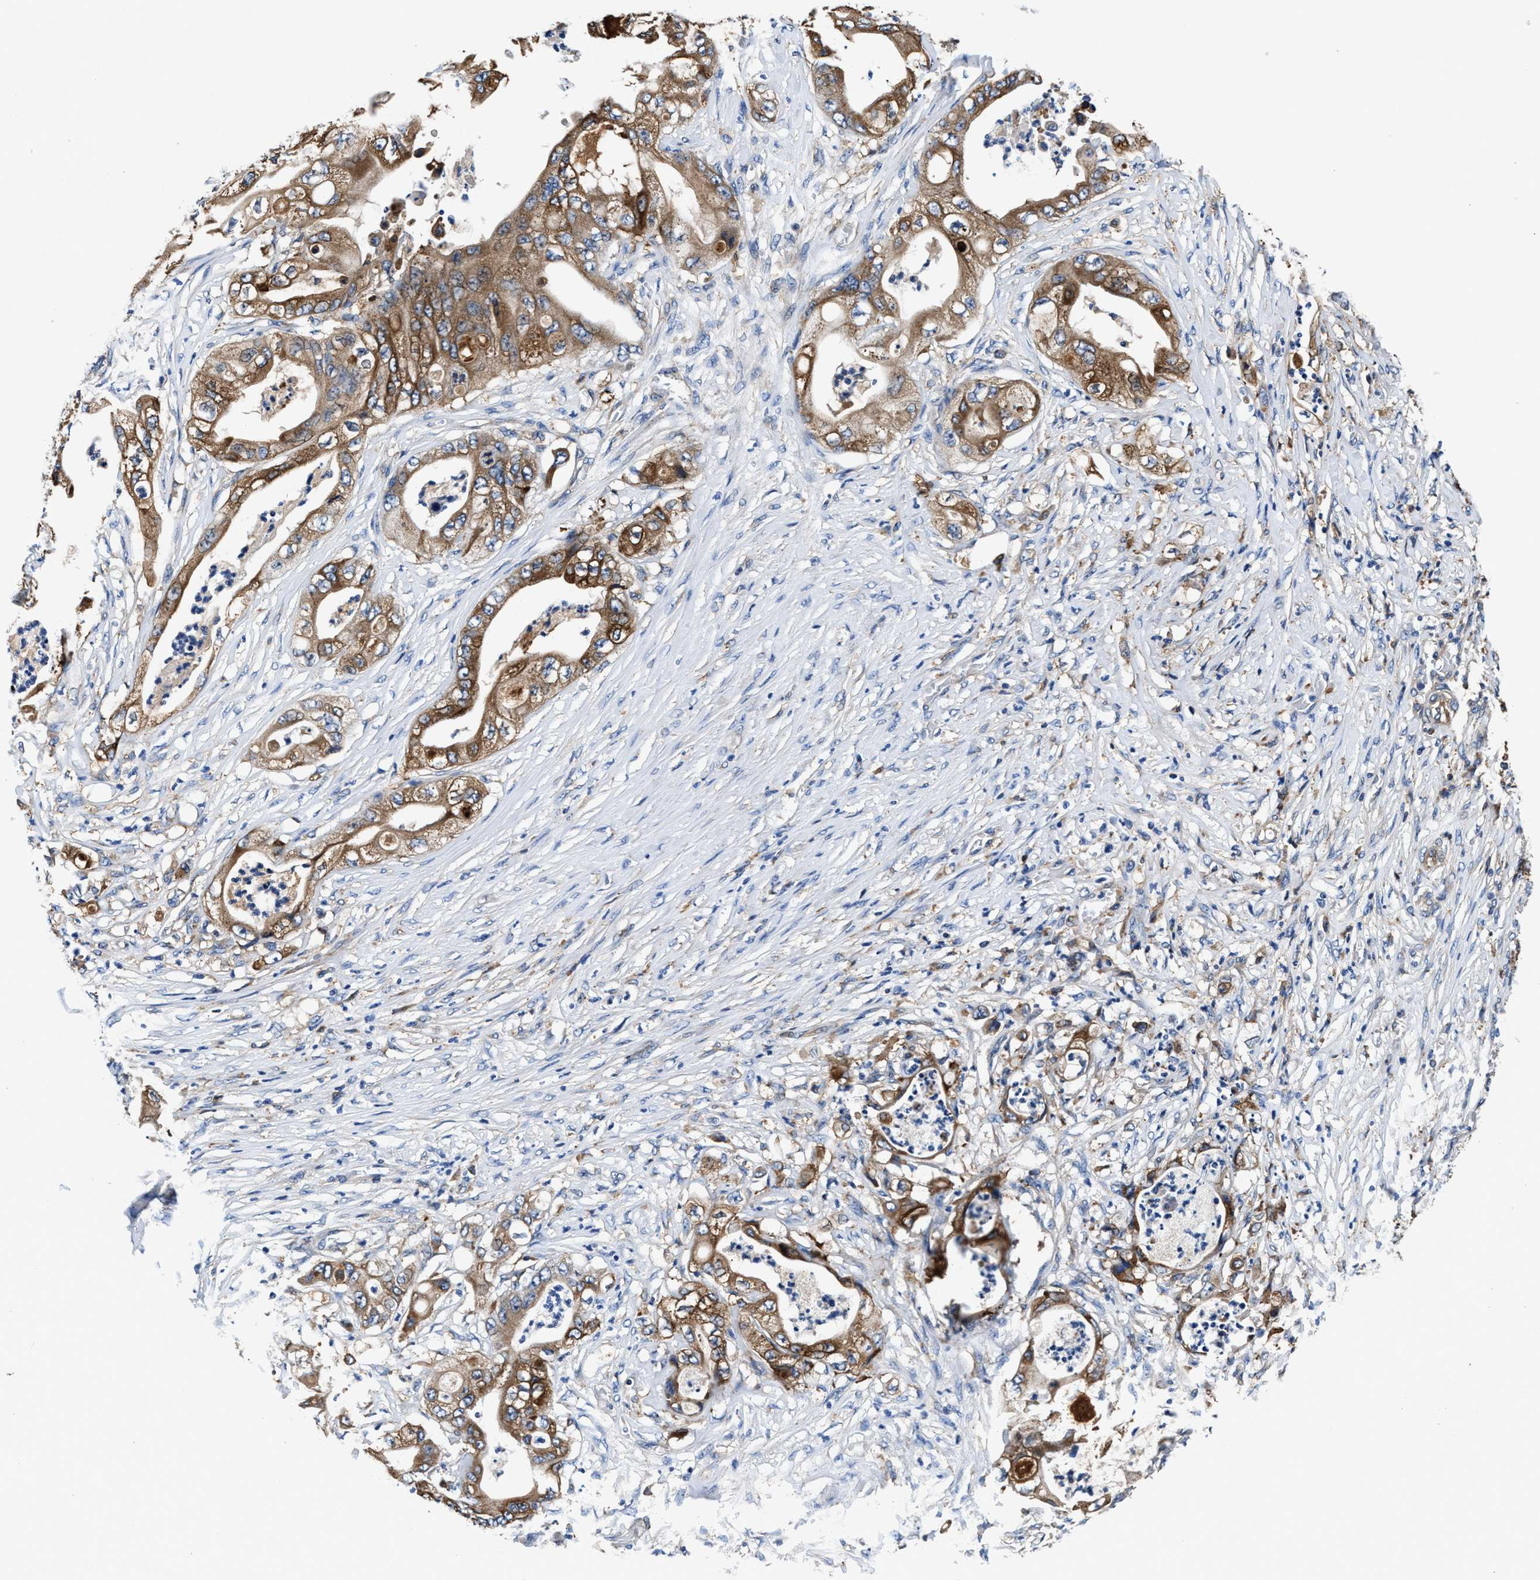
{"staining": {"intensity": "moderate", "quantity": ">75%", "location": "cytoplasmic/membranous"}, "tissue": "stomach cancer", "cell_type": "Tumor cells", "image_type": "cancer", "snomed": [{"axis": "morphology", "description": "Adenocarcinoma, NOS"}, {"axis": "topography", "description": "Stomach"}], "caption": "Immunohistochemical staining of human stomach adenocarcinoma demonstrates medium levels of moderate cytoplasmic/membranous staining in approximately >75% of tumor cells.", "gene": "PPP1R9B", "patient": {"sex": "female", "age": 73}}